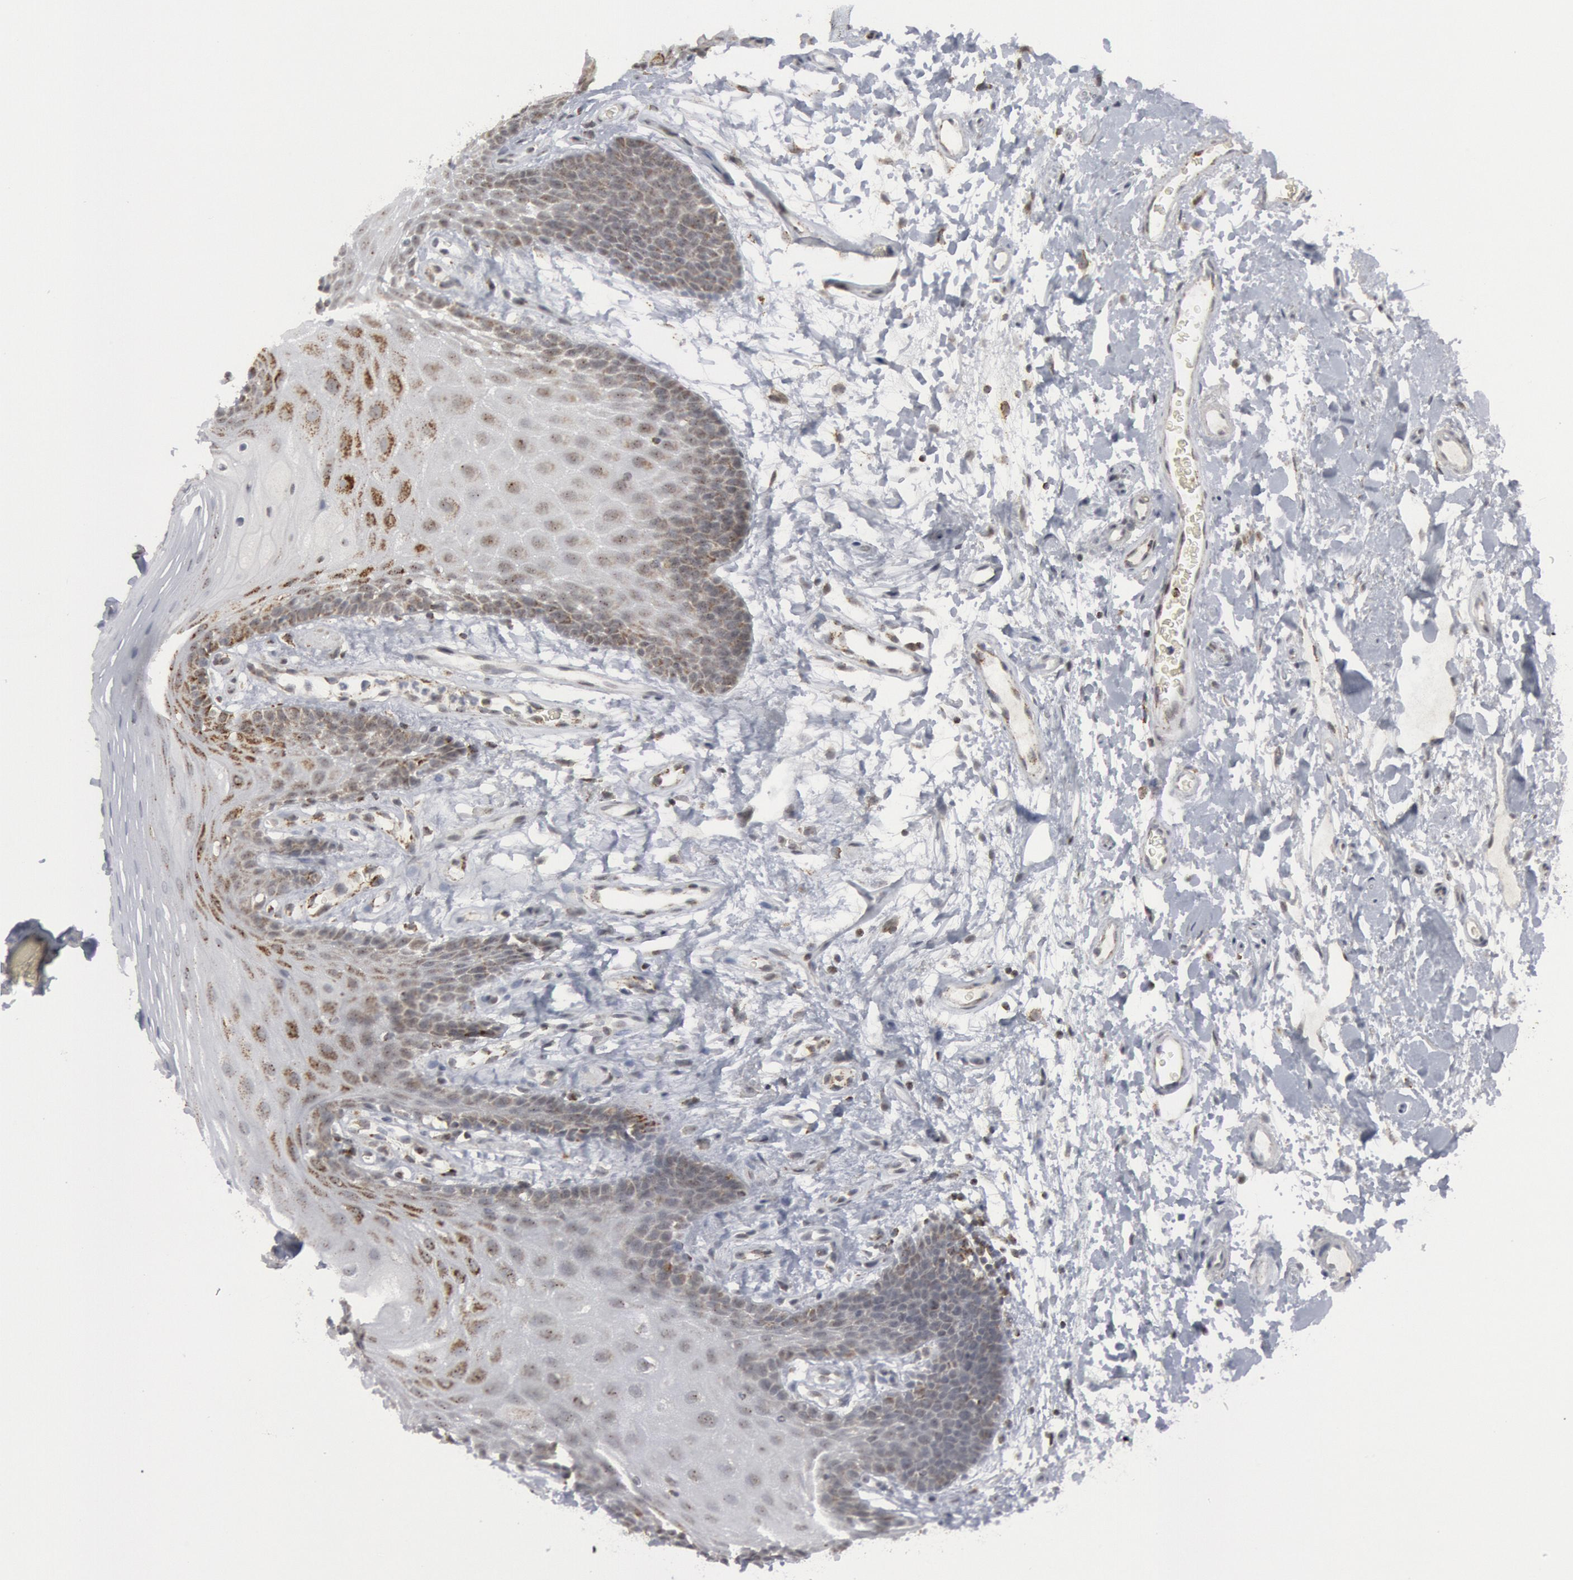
{"staining": {"intensity": "weak", "quantity": "25%-75%", "location": "cytoplasmic/membranous"}, "tissue": "oral mucosa", "cell_type": "Squamous epithelial cells", "image_type": "normal", "snomed": [{"axis": "morphology", "description": "Normal tissue, NOS"}, {"axis": "topography", "description": "Oral tissue"}], "caption": "Unremarkable oral mucosa demonstrates weak cytoplasmic/membranous staining in approximately 25%-75% of squamous epithelial cells, visualized by immunohistochemistry. (Brightfield microscopy of DAB IHC at high magnification).", "gene": "CASP9", "patient": {"sex": "male", "age": 62}}